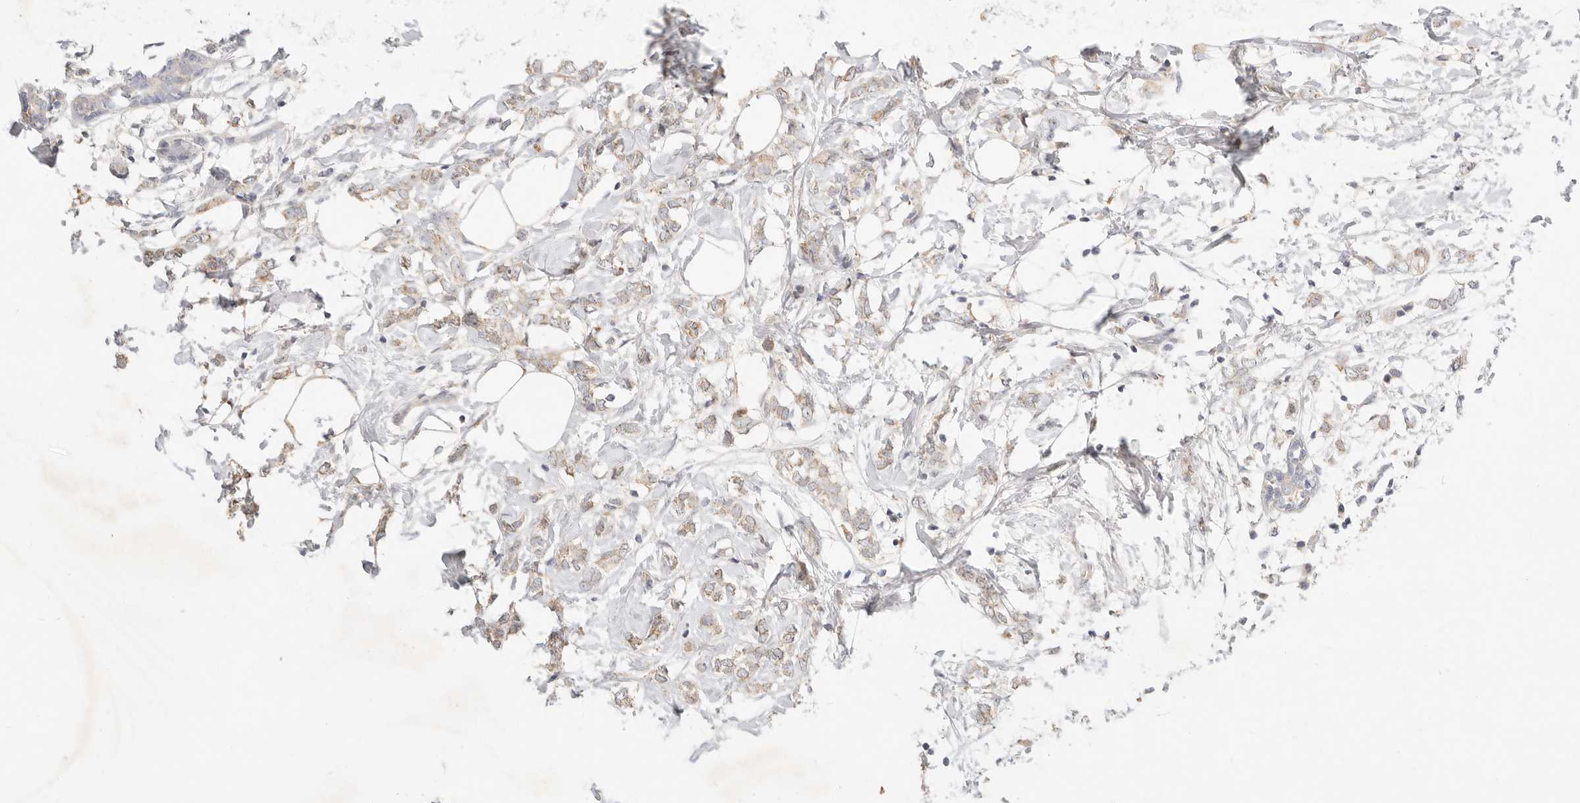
{"staining": {"intensity": "weak", "quantity": "<25%", "location": "cytoplasmic/membranous"}, "tissue": "breast cancer", "cell_type": "Tumor cells", "image_type": "cancer", "snomed": [{"axis": "morphology", "description": "Normal tissue, NOS"}, {"axis": "morphology", "description": "Lobular carcinoma"}, {"axis": "topography", "description": "Breast"}], "caption": "Breast cancer was stained to show a protein in brown. There is no significant staining in tumor cells. (IHC, brightfield microscopy, high magnification).", "gene": "ACOX1", "patient": {"sex": "female", "age": 47}}